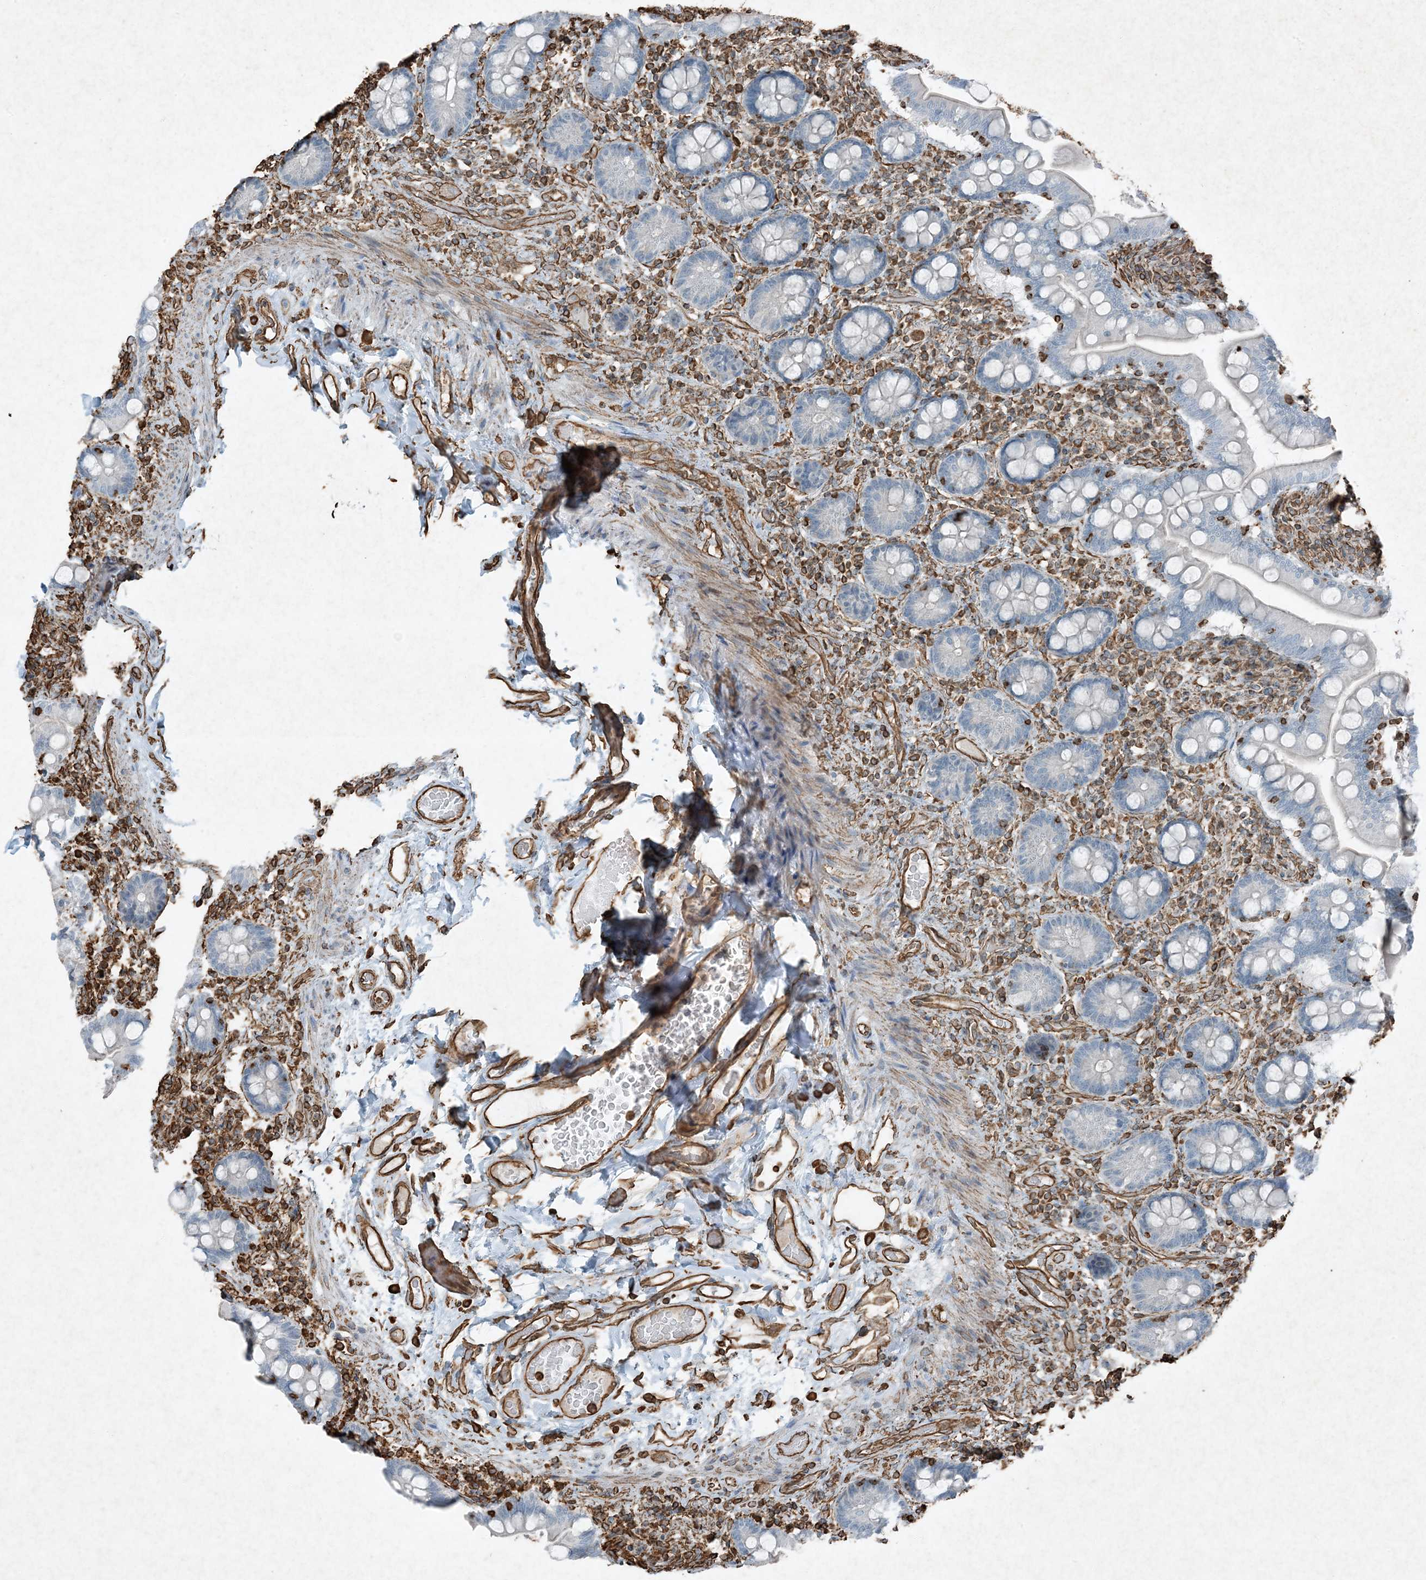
{"staining": {"intensity": "negative", "quantity": "none", "location": "none"}, "tissue": "small intestine", "cell_type": "Glandular cells", "image_type": "normal", "snomed": [{"axis": "morphology", "description": "Normal tissue, NOS"}, {"axis": "topography", "description": "Small intestine"}], "caption": "Histopathology image shows no significant protein positivity in glandular cells of benign small intestine. (Immunohistochemistry, brightfield microscopy, high magnification).", "gene": "RYK", "patient": {"sex": "female", "age": 64}}